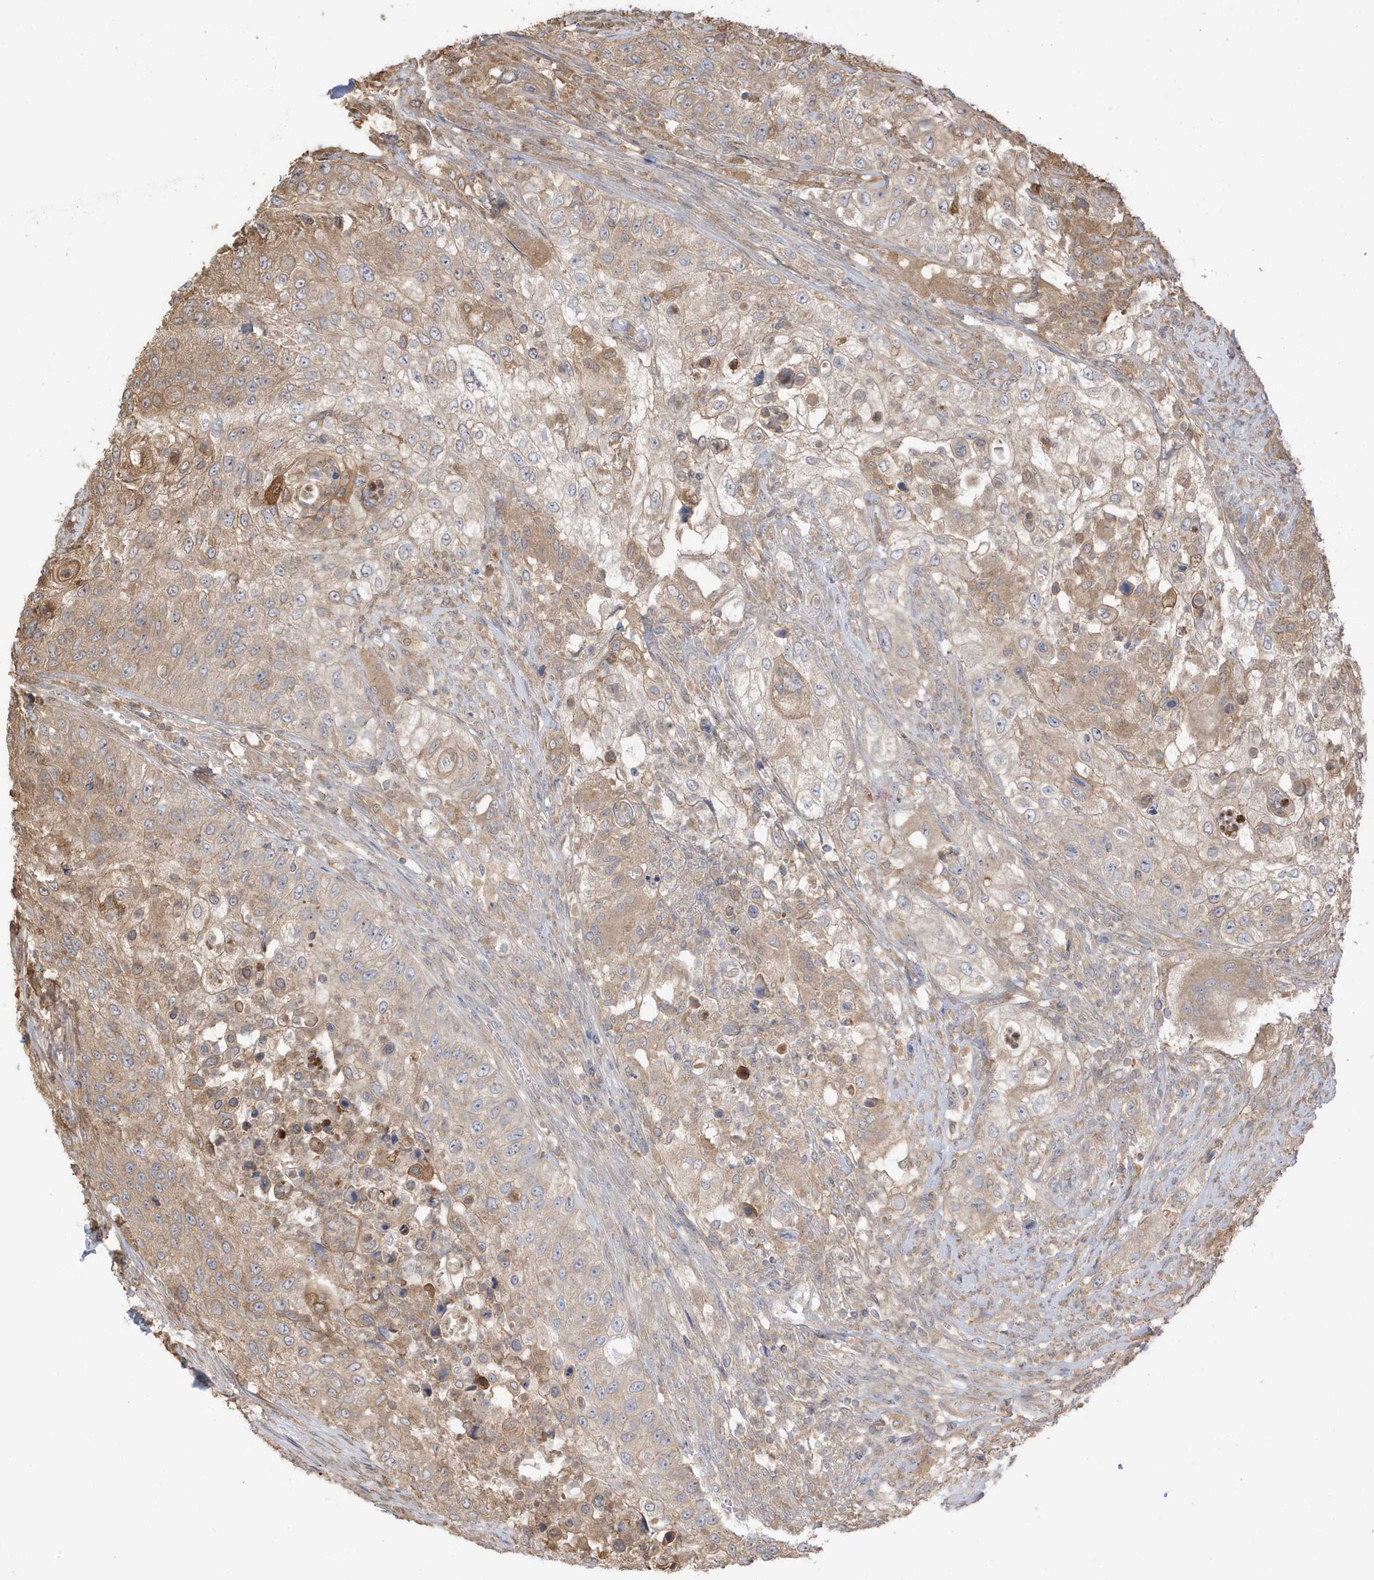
{"staining": {"intensity": "moderate", "quantity": "<25%", "location": "cytoplasmic/membranous"}, "tissue": "urothelial cancer", "cell_type": "Tumor cells", "image_type": "cancer", "snomed": [{"axis": "morphology", "description": "Urothelial carcinoma, High grade"}, {"axis": "topography", "description": "Urinary bladder"}], "caption": "Tumor cells reveal low levels of moderate cytoplasmic/membranous staining in approximately <25% of cells in human urothelial carcinoma (high-grade). (IHC, brightfield microscopy, high magnification).", "gene": "AZI2", "patient": {"sex": "female", "age": 60}}